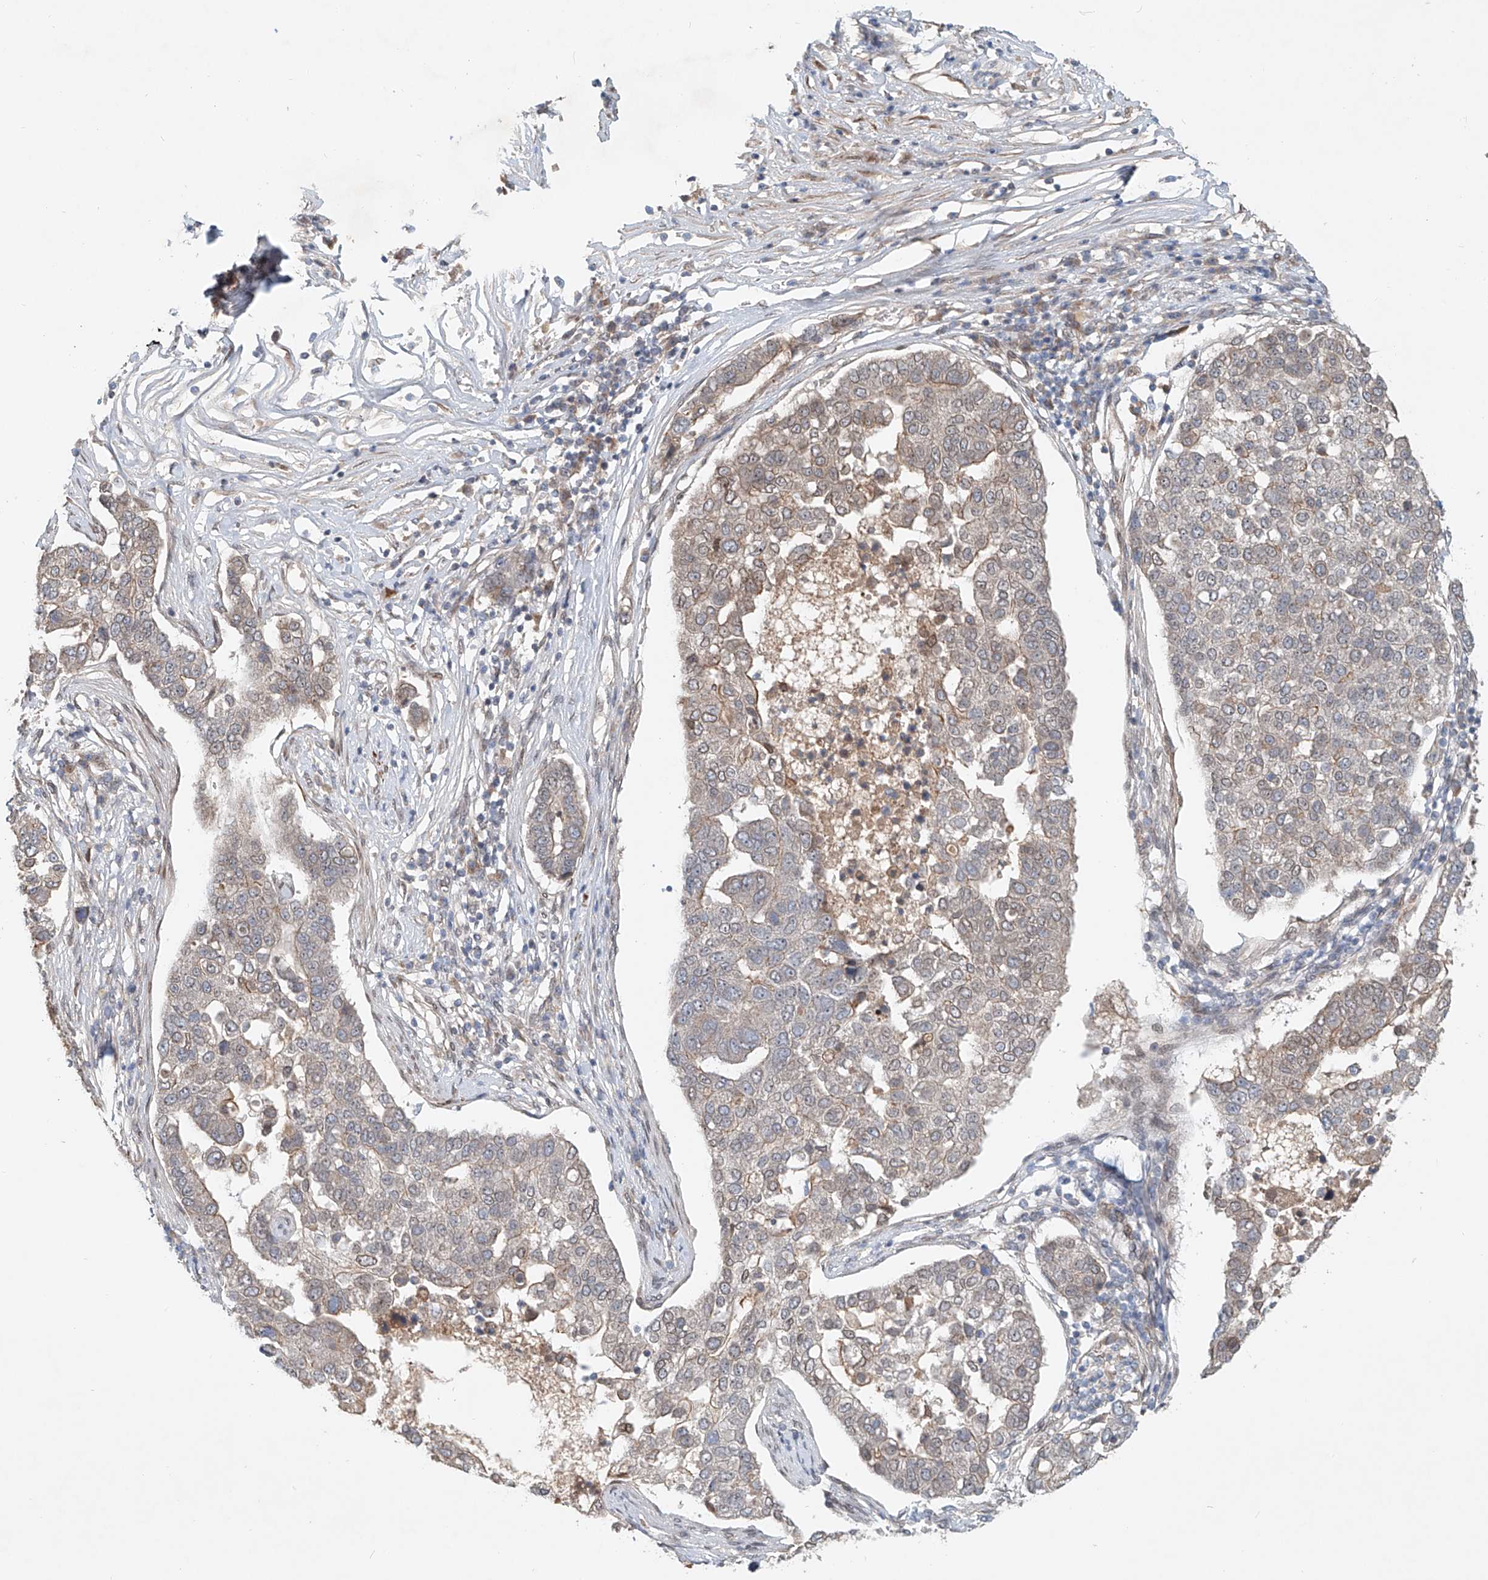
{"staining": {"intensity": "weak", "quantity": "<25%", "location": "cytoplasmic/membranous"}, "tissue": "pancreatic cancer", "cell_type": "Tumor cells", "image_type": "cancer", "snomed": [{"axis": "morphology", "description": "Adenocarcinoma, NOS"}, {"axis": "topography", "description": "Pancreas"}], "caption": "DAB immunohistochemical staining of human pancreatic cancer displays no significant positivity in tumor cells.", "gene": "SASH1", "patient": {"sex": "female", "age": 61}}